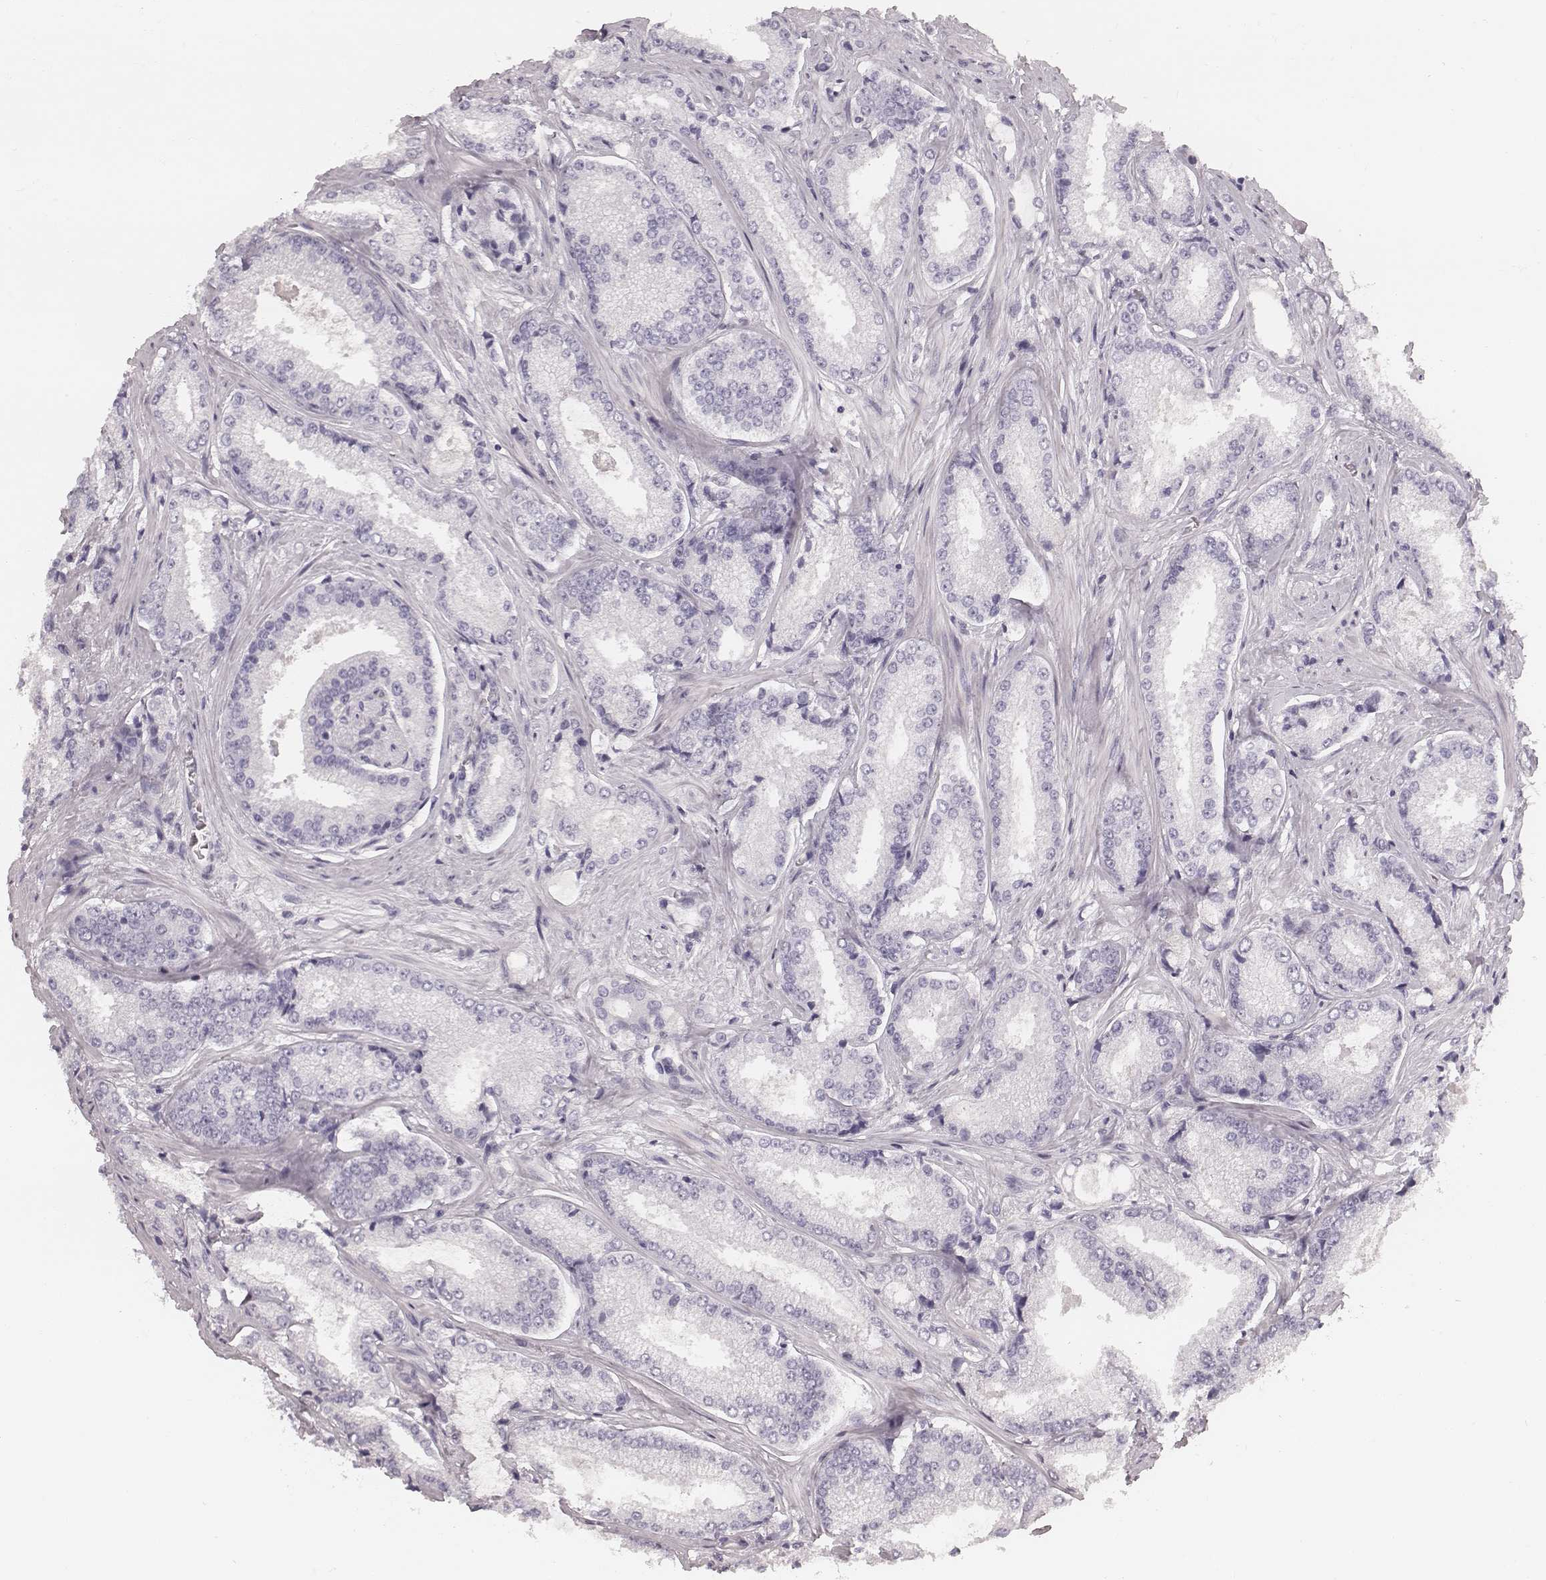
{"staining": {"intensity": "negative", "quantity": "none", "location": "none"}, "tissue": "prostate cancer", "cell_type": "Tumor cells", "image_type": "cancer", "snomed": [{"axis": "morphology", "description": "Adenocarcinoma, Low grade"}, {"axis": "topography", "description": "Prostate"}], "caption": "High magnification brightfield microscopy of prostate cancer (low-grade adenocarcinoma) stained with DAB (brown) and counterstained with hematoxylin (blue): tumor cells show no significant staining.", "gene": "S100Z", "patient": {"sex": "male", "age": 56}}